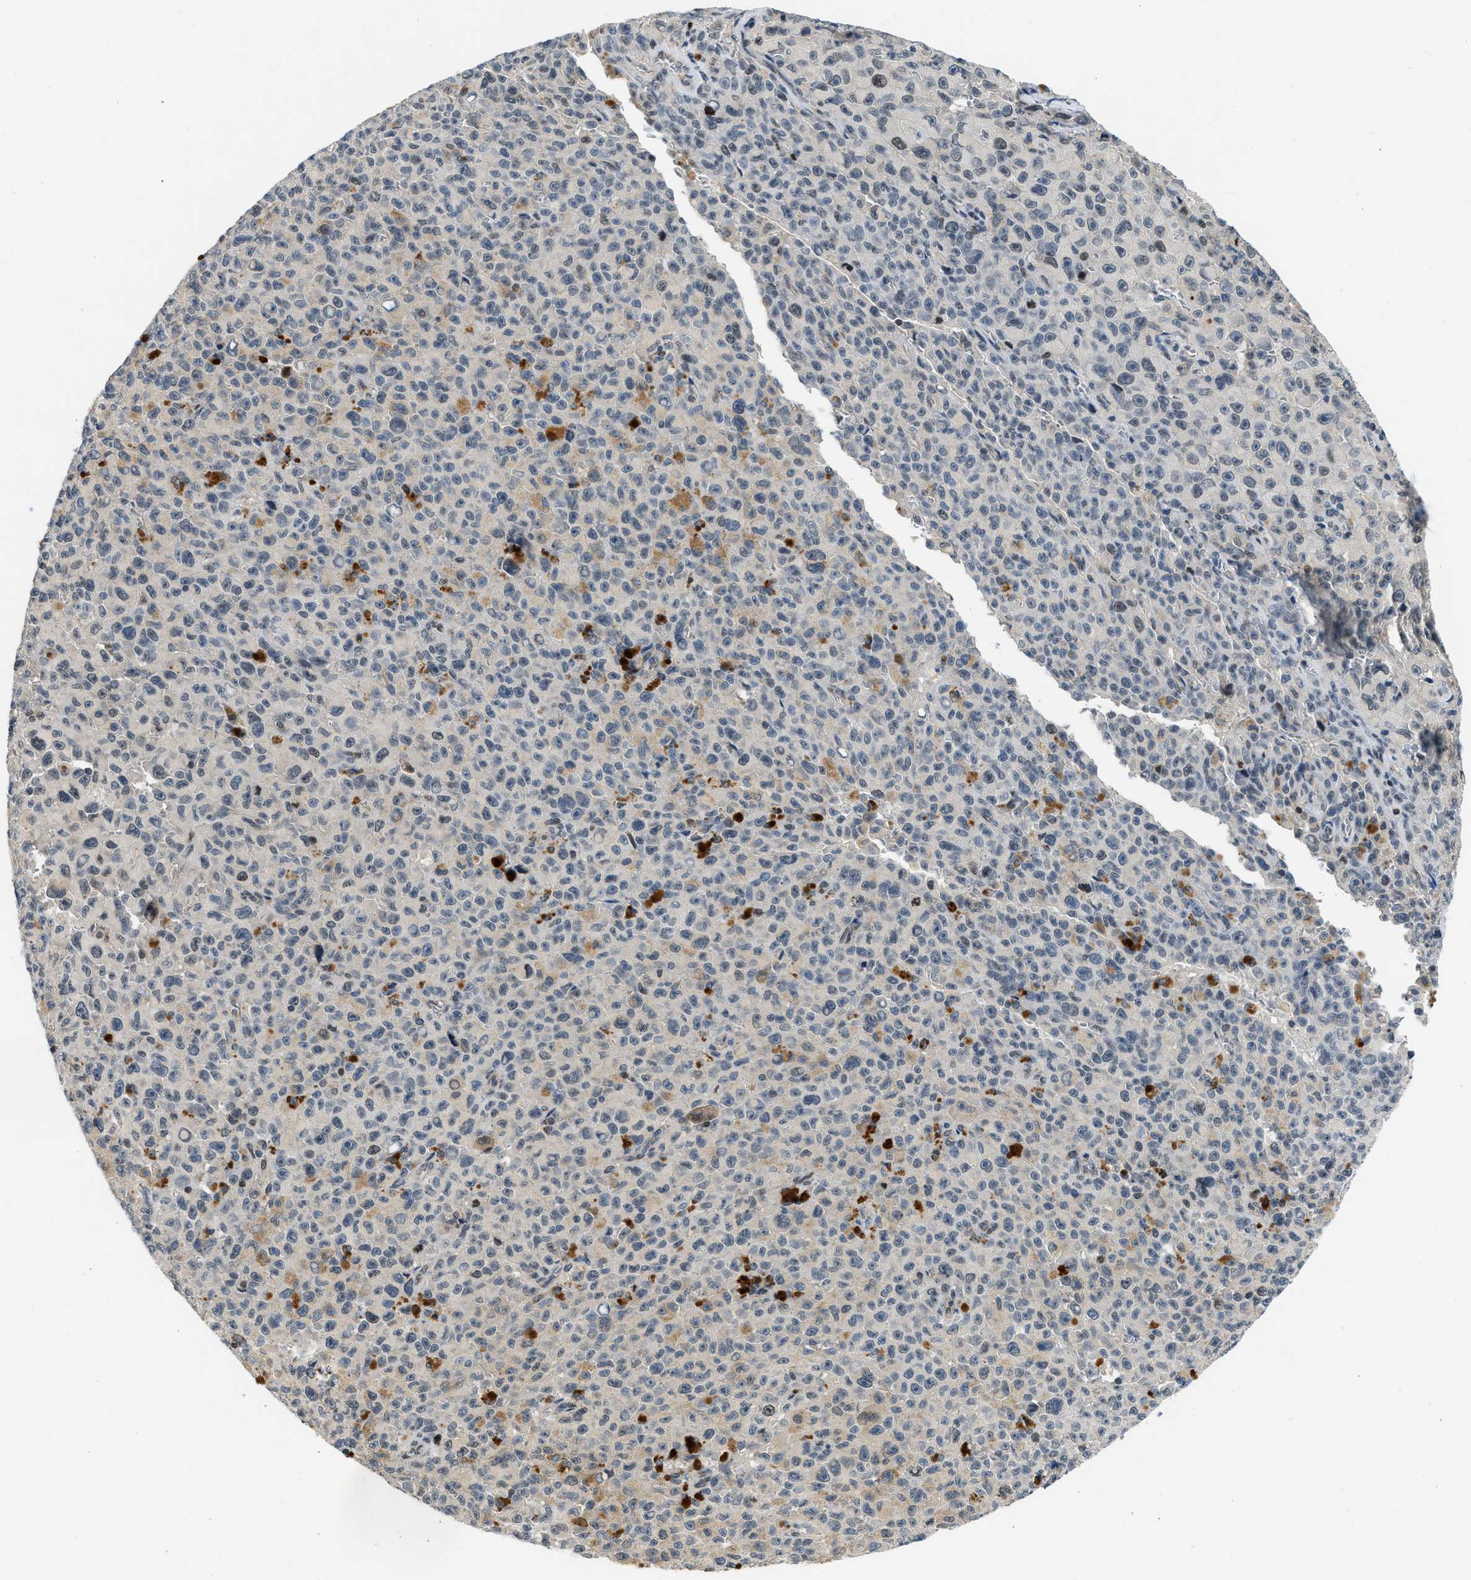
{"staining": {"intensity": "negative", "quantity": "none", "location": "none"}, "tissue": "melanoma", "cell_type": "Tumor cells", "image_type": "cancer", "snomed": [{"axis": "morphology", "description": "Malignant melanoma, NOS"}, {"axis": "topography", "description": "Skin"}], "caption": "Immunohistochemical staining of malignant melanoma reveals no significant staining in tumor cells. Brightfield microscopy of immunohistochemistry stained with DAB (3,3'-diaminobenzidine) (brown) and hematoxylin (blue), captured at high magnification.", "gene": "OLIG3", "patient": {"sex": "female", "age": 82}}